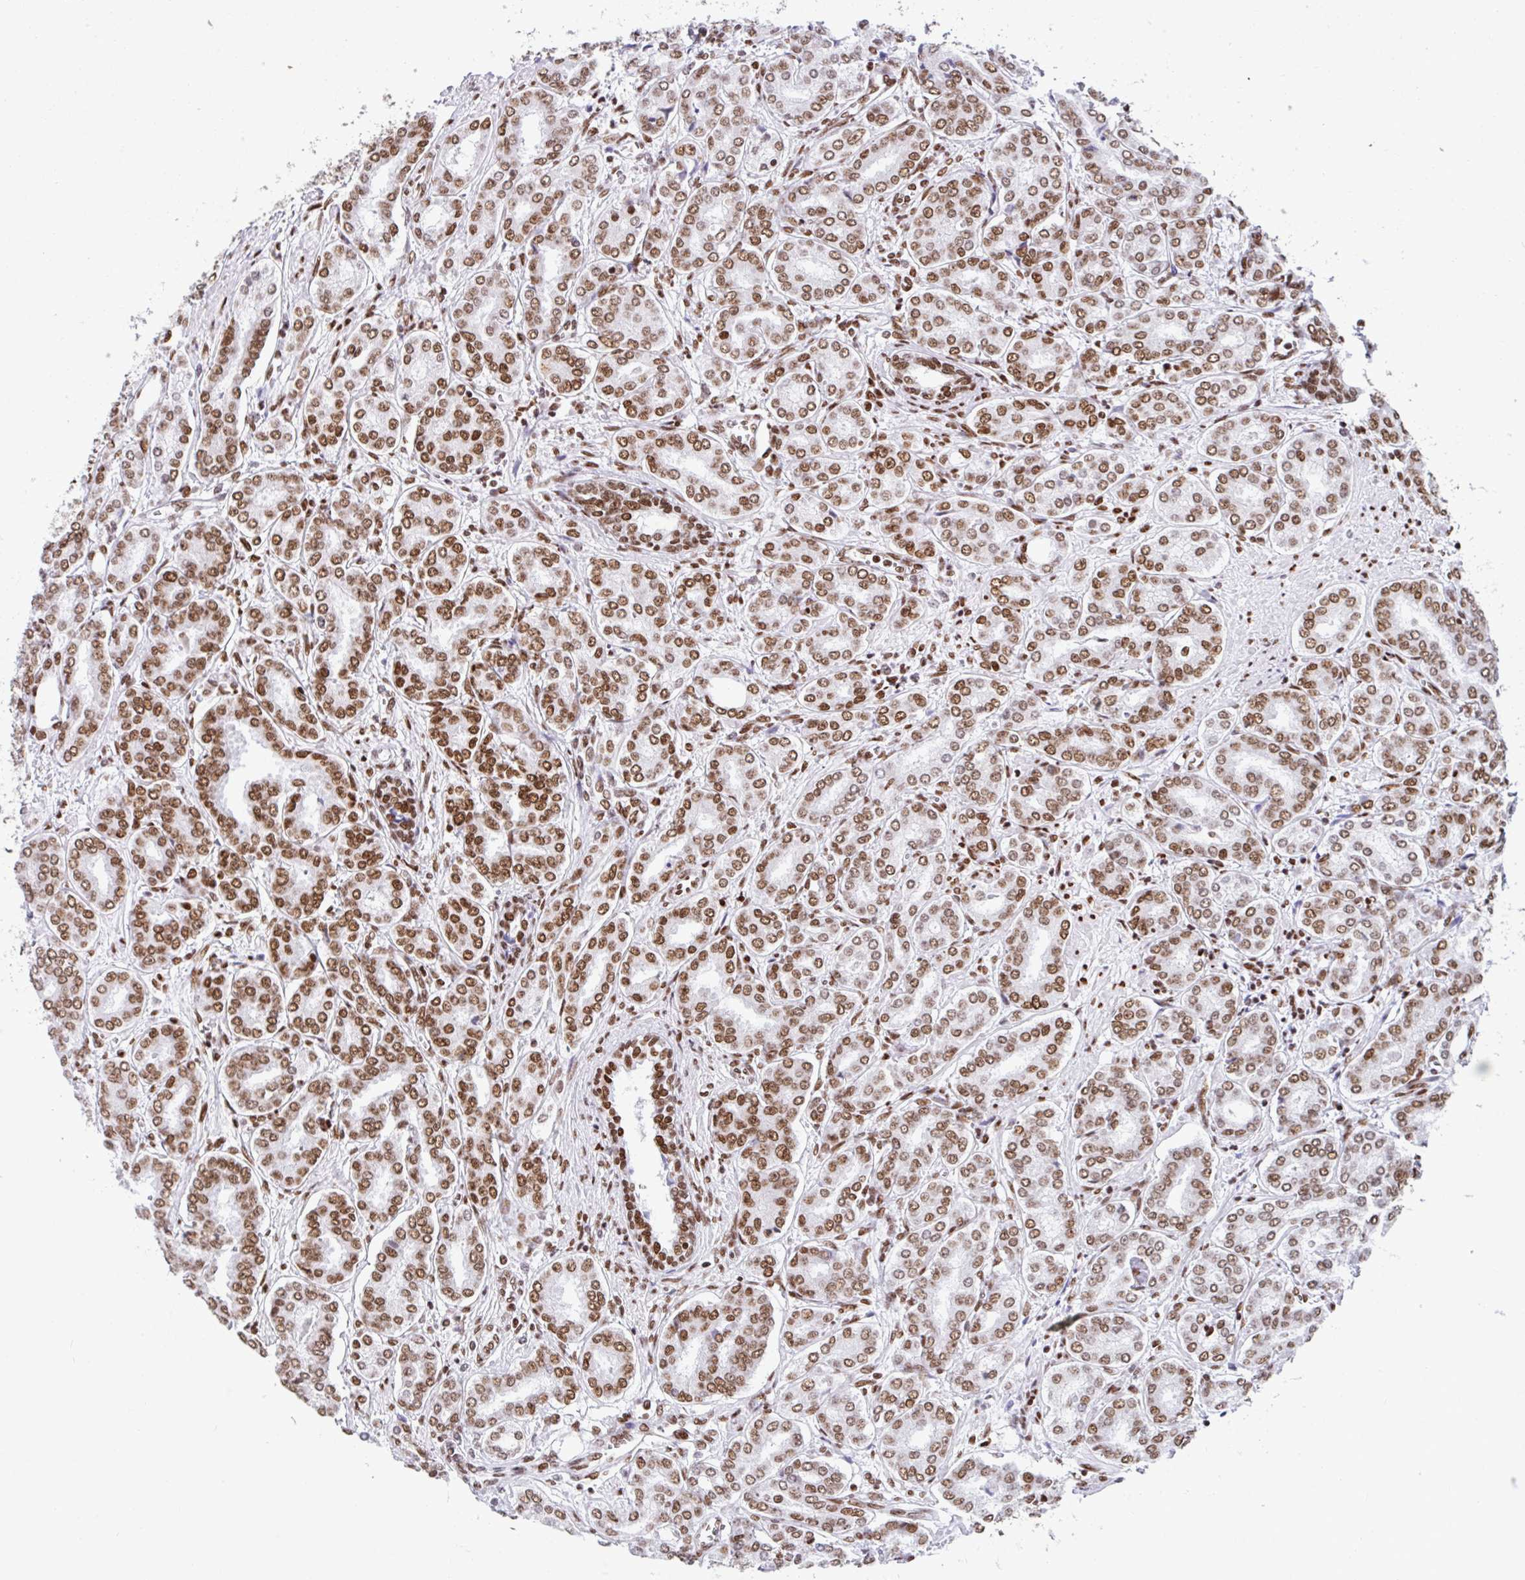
{"staining": {"intensity": "strong", "quantity": ">75%", "location": "nuclear"}, "tissue": "prostate cancer", "cell_type": "Tumor cells", "image_type": "cancer", "snomed": [{"axis": "morphology", "description": "Adenocarcinoma, High grade"}, {"axis": "topography", "description": "Prostate"}], "caption": "Prostate cancer stained for a protein exhibits strong nuclear positivity in tumor cells.", "gene": "KHDRBS1", "patient": {"sex": "male", "age": 72}}